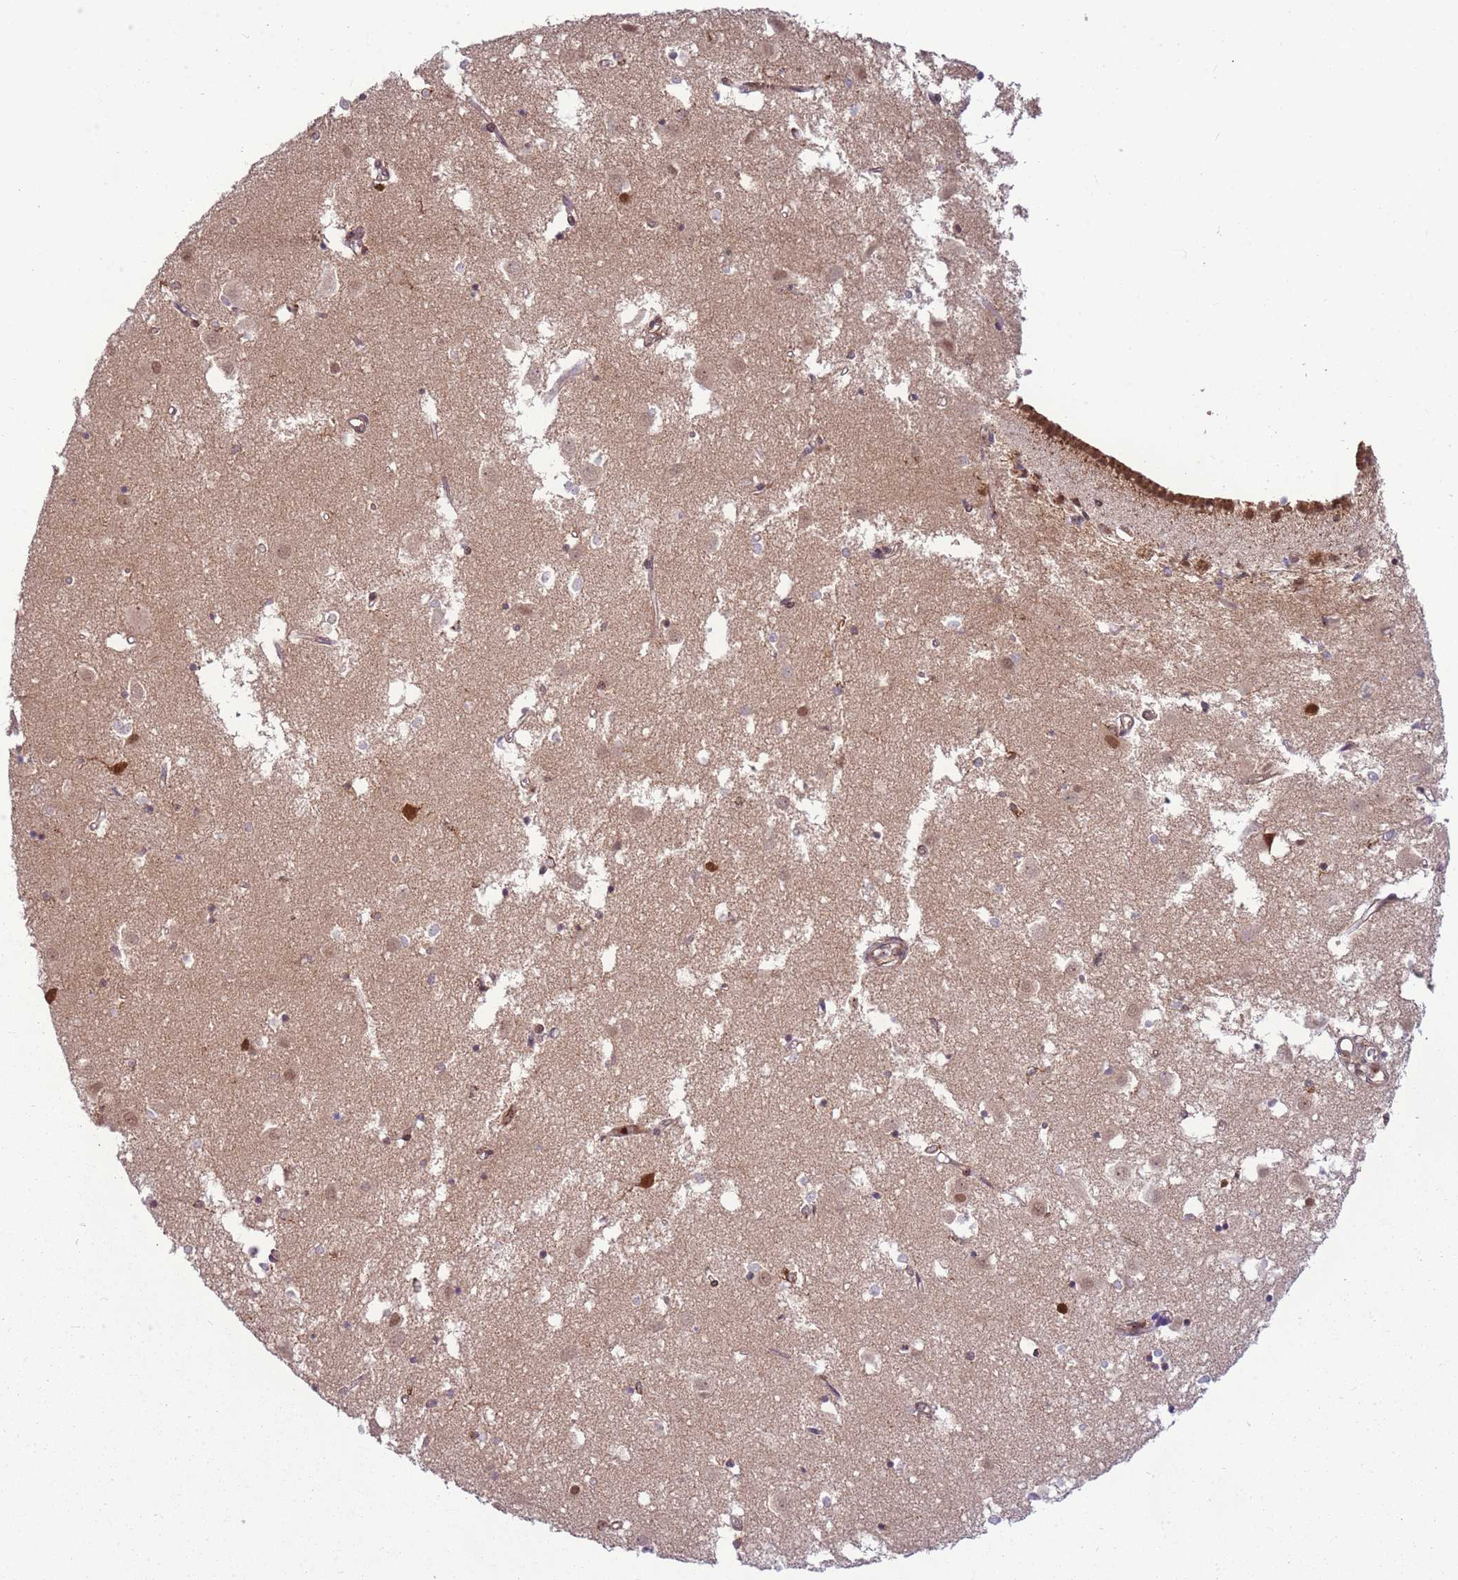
{"staining": {"intensity": "moderate", "quantity": "25%-75%", "location": "cytoplasmic/membranous,nuclear"}, "tissue": "caudate", "cell_type": "Glial cells", "image_type": "normal", "snomed": [{"axis": "morphology", "description": "Normal tissue, NOS"}, {"axis": "topography", "description": "Lateral ventricle wall"}], "caption": "The histopathology image displays a brown stain indicating the presence of a protein in the cytoplasmic/membranous,nuclear of glial cells in caudate. The protein of interest is stained brown, and the nuclei are stained in blue (DAB (3,3'-diaminobenzidine) IHC with brightfield microscopy, high magnification).", "gene": "CEP170", "patient": {"sex": "male", "age": 70}}